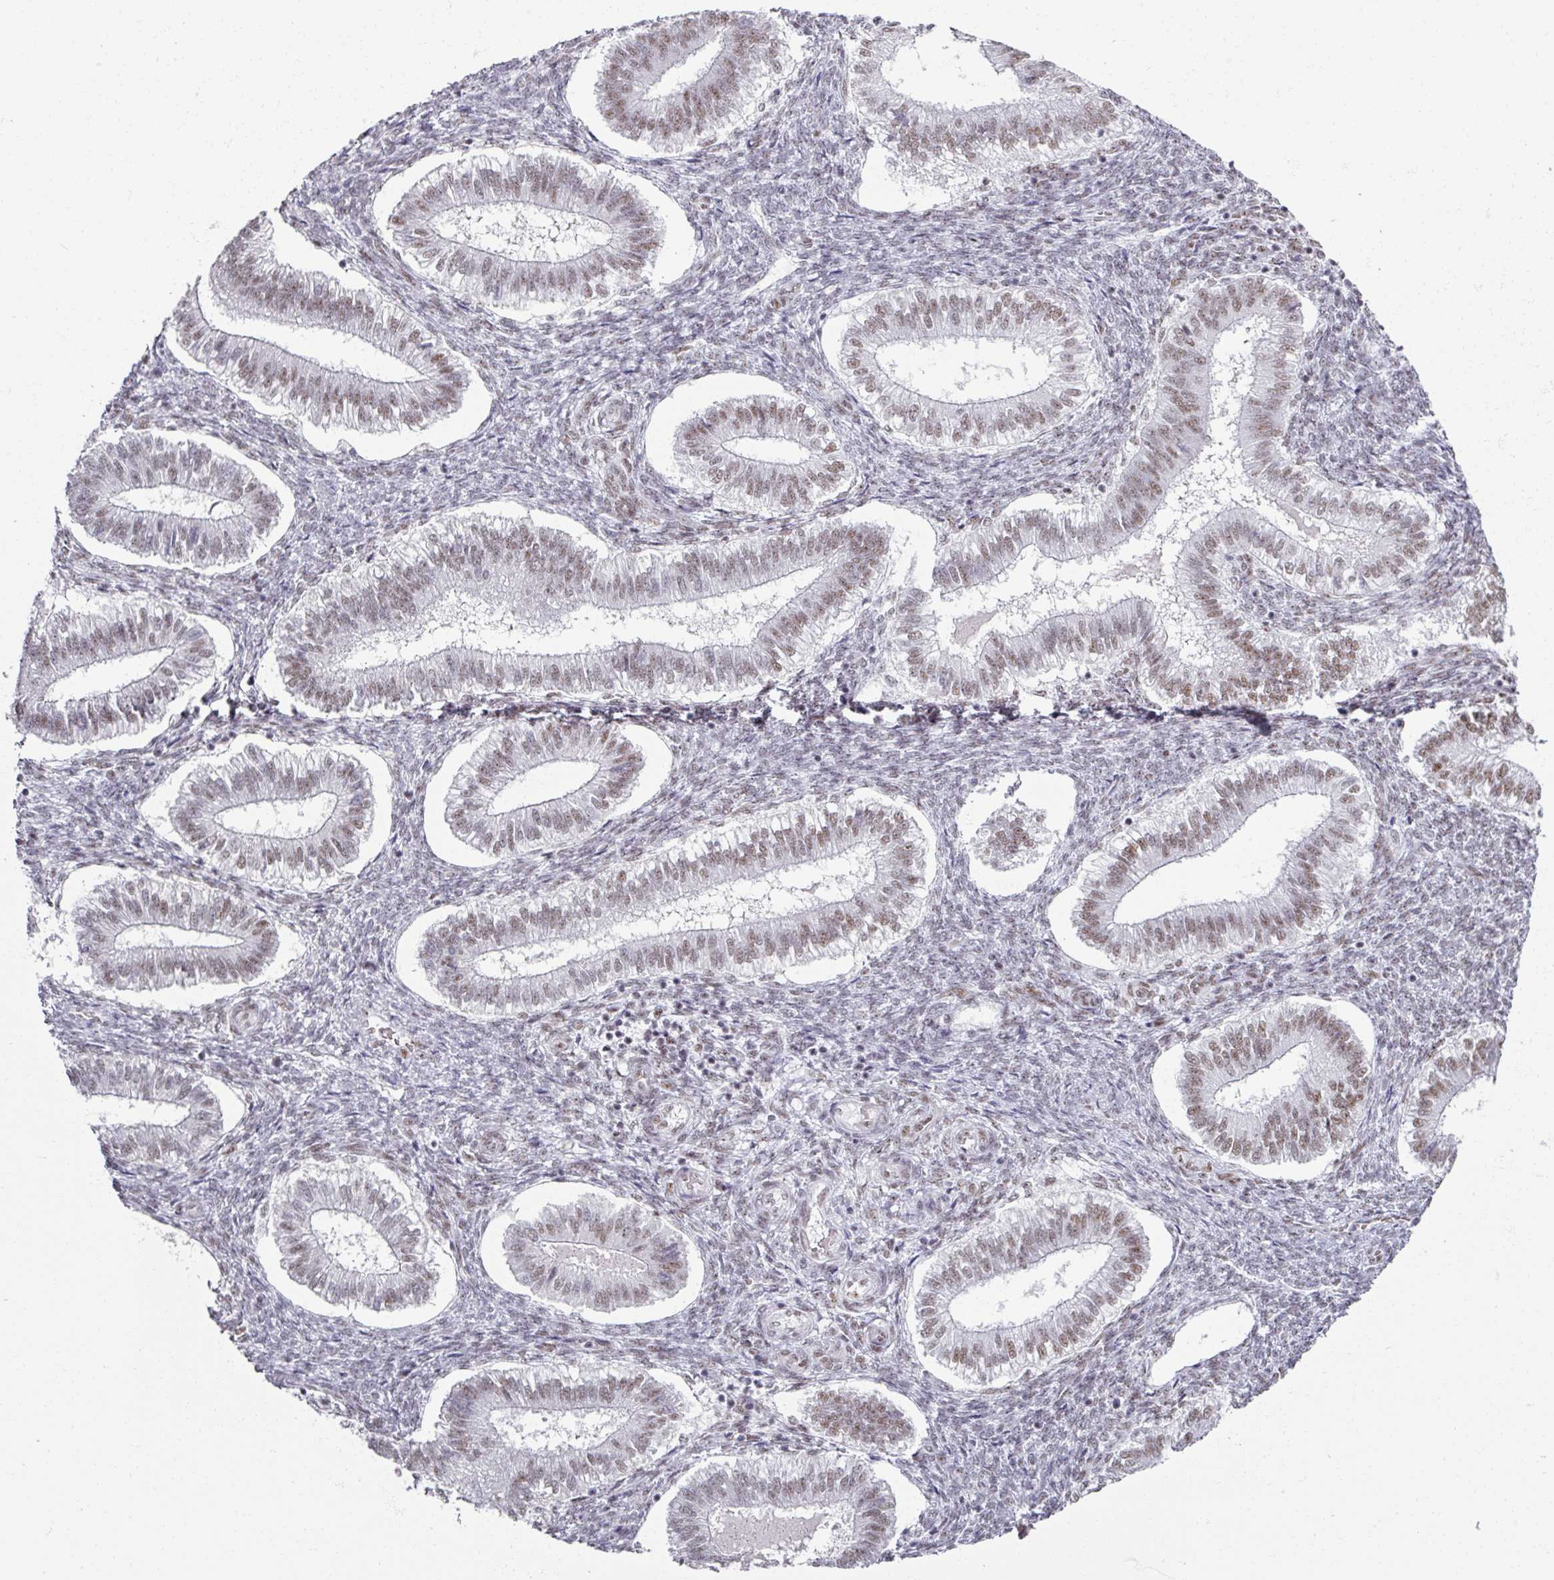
{"staining": {"intensity": "moderate", "quantity": ">75%", "location": "nuclear"}, "tissue": "endometrium", "cell_type": "Cells in endometrial stroma", "image_type": "normal", "snomed": [{"axis": "morphology", "description": "Normal tissue, NOS"}, {"axis": "topography", "description": "Endometrium"}], "caption": "This is a photomicrograph of immunohistochemistry staining of normal endometrium, which shows moderate staining in the nuclear of cells in endometrial stroma.", "gene": "ADAR", "patient": {"sex": "female", "age": 25}}